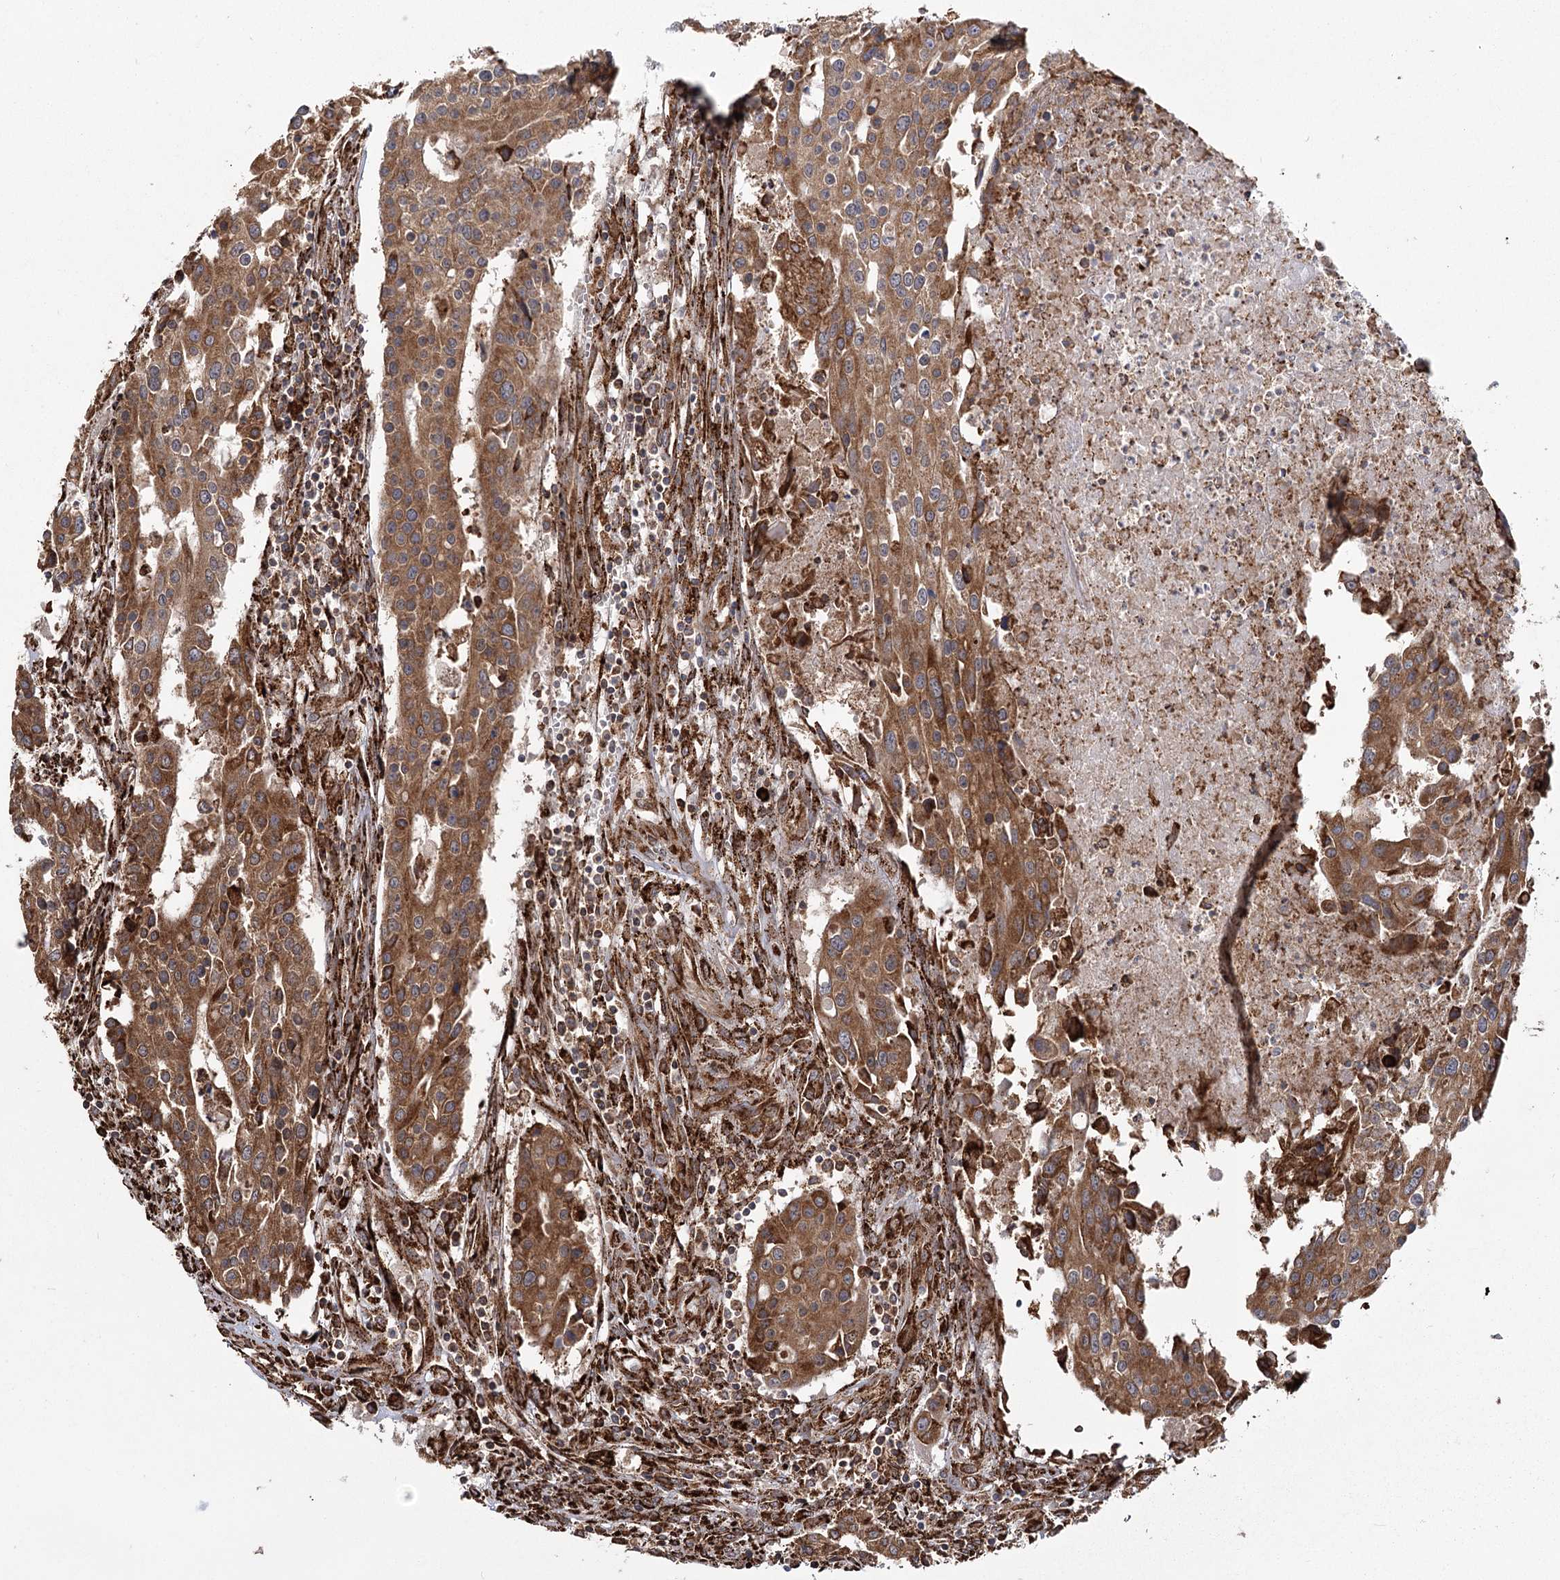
{"staining": {"intensity": "moderate", "quantity": ">75%", "location": "cytoplasmic/membranous"}, "tissue": "colorectal cancer", "cell_type": "Tumor cells", "image_type": "cancer", "snomed": [{"axis": "morphology", "description": "Adenocarcinoma, NOS"}, {"axis": "topography", "description": "Colon"}], "caption": "Approximately >75% of tumor cells in colorectal cancer (adenocarcinoma) demonstrate moderate cytoplasmic/membranous protein staining as visualized by brown immunohistochemical staining.", "gene": "FAM13A", "patient": {"sex": "male", "age": 77}}